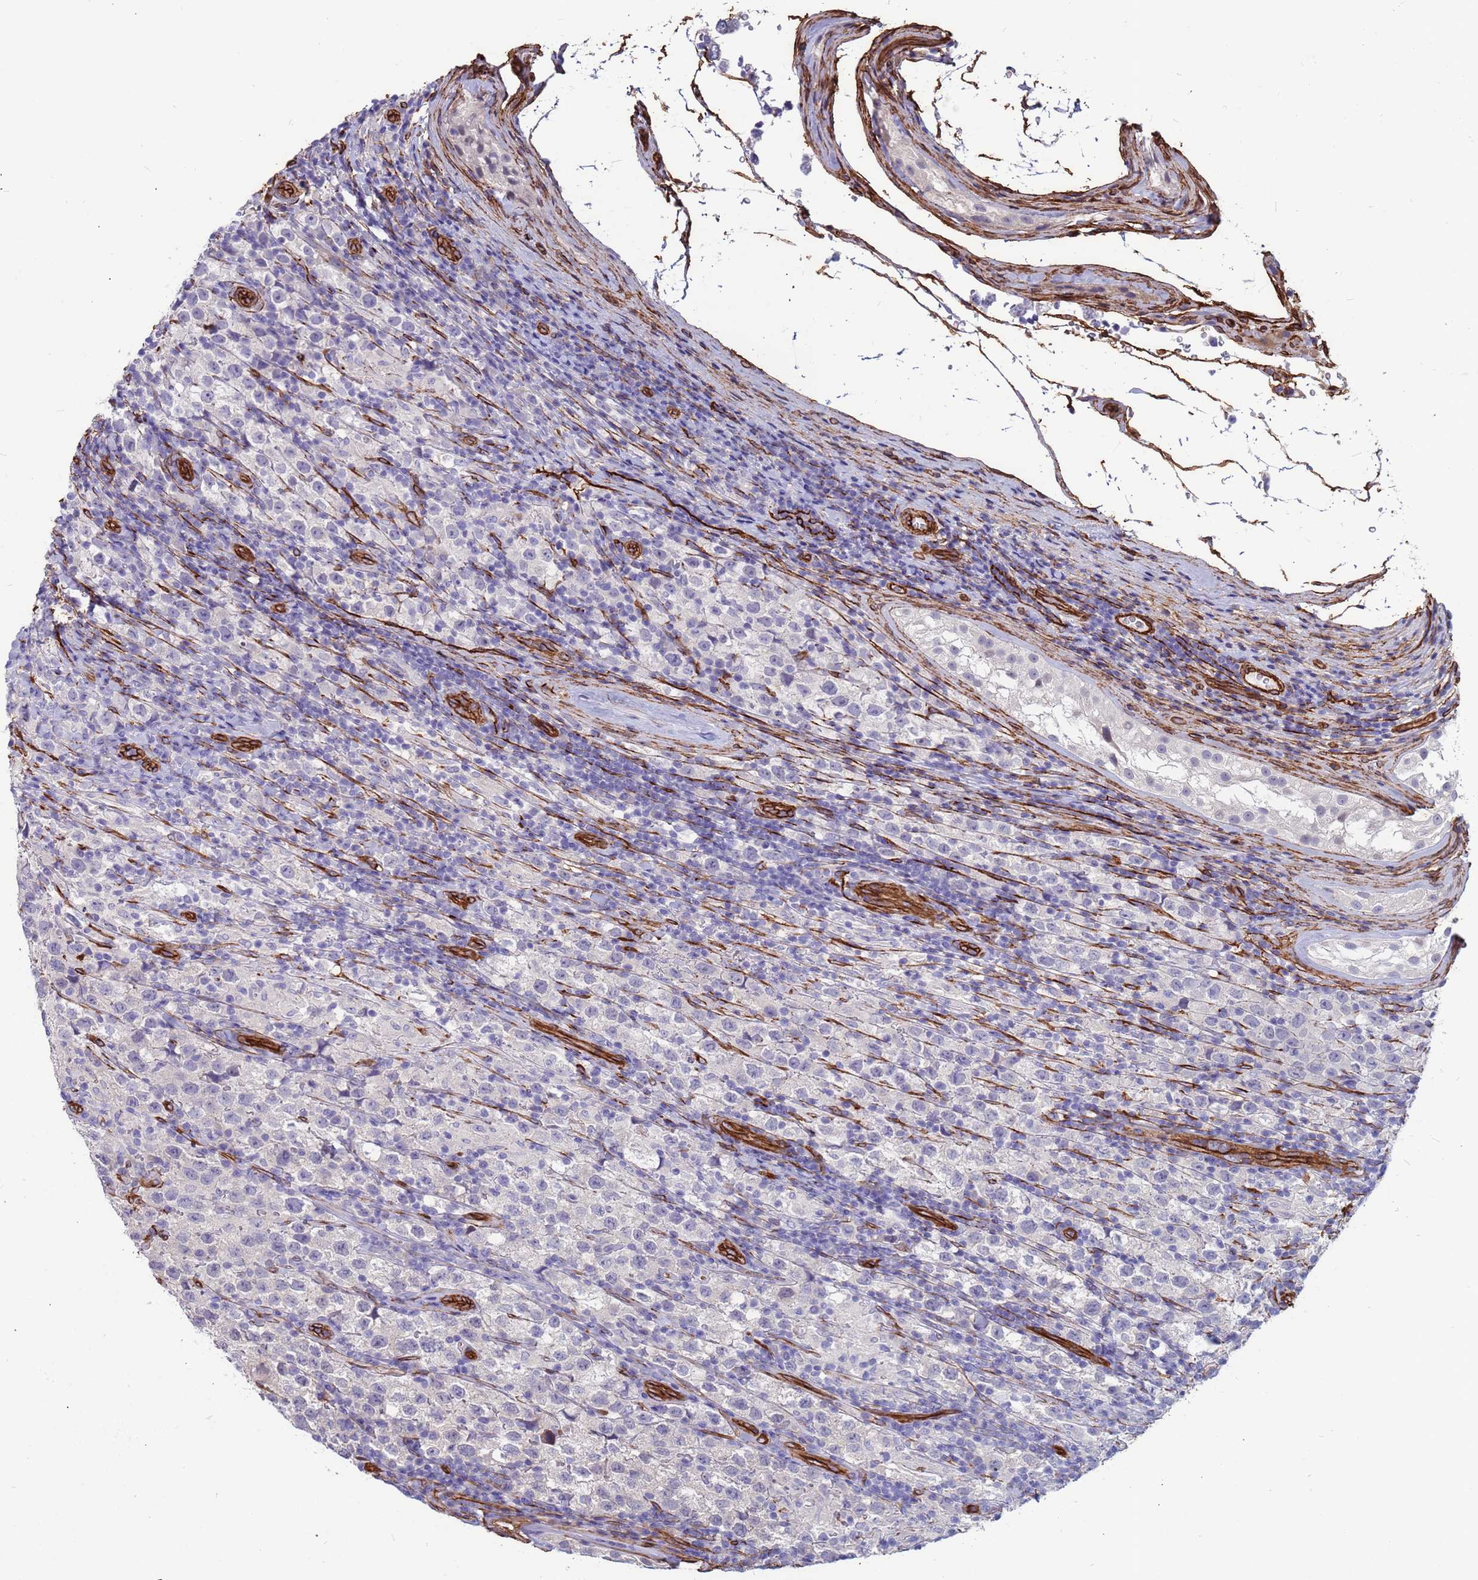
{"staining": {"intensity": "negative", "quantity": "none", "location": "none"}, "tissue": "testis cancer", "cell_type": "Tumor cells", "image_type": "cancer", "snomed": [{"axis": "morphology", "description": "Seminoma, NOS"}, {"axis": "morphology", "description": "Carcinoma, Embryonal, NOS"}, {"axis": "topography", "description": "Testis"}], "caption": "Human embryonal carcinoma (testis) stained for a protein using immunohistochemistry (IHC) reveals no positivity in tumor cells.", "gene": "EHD2", "patient": {"sex": "male", "age": 41}}